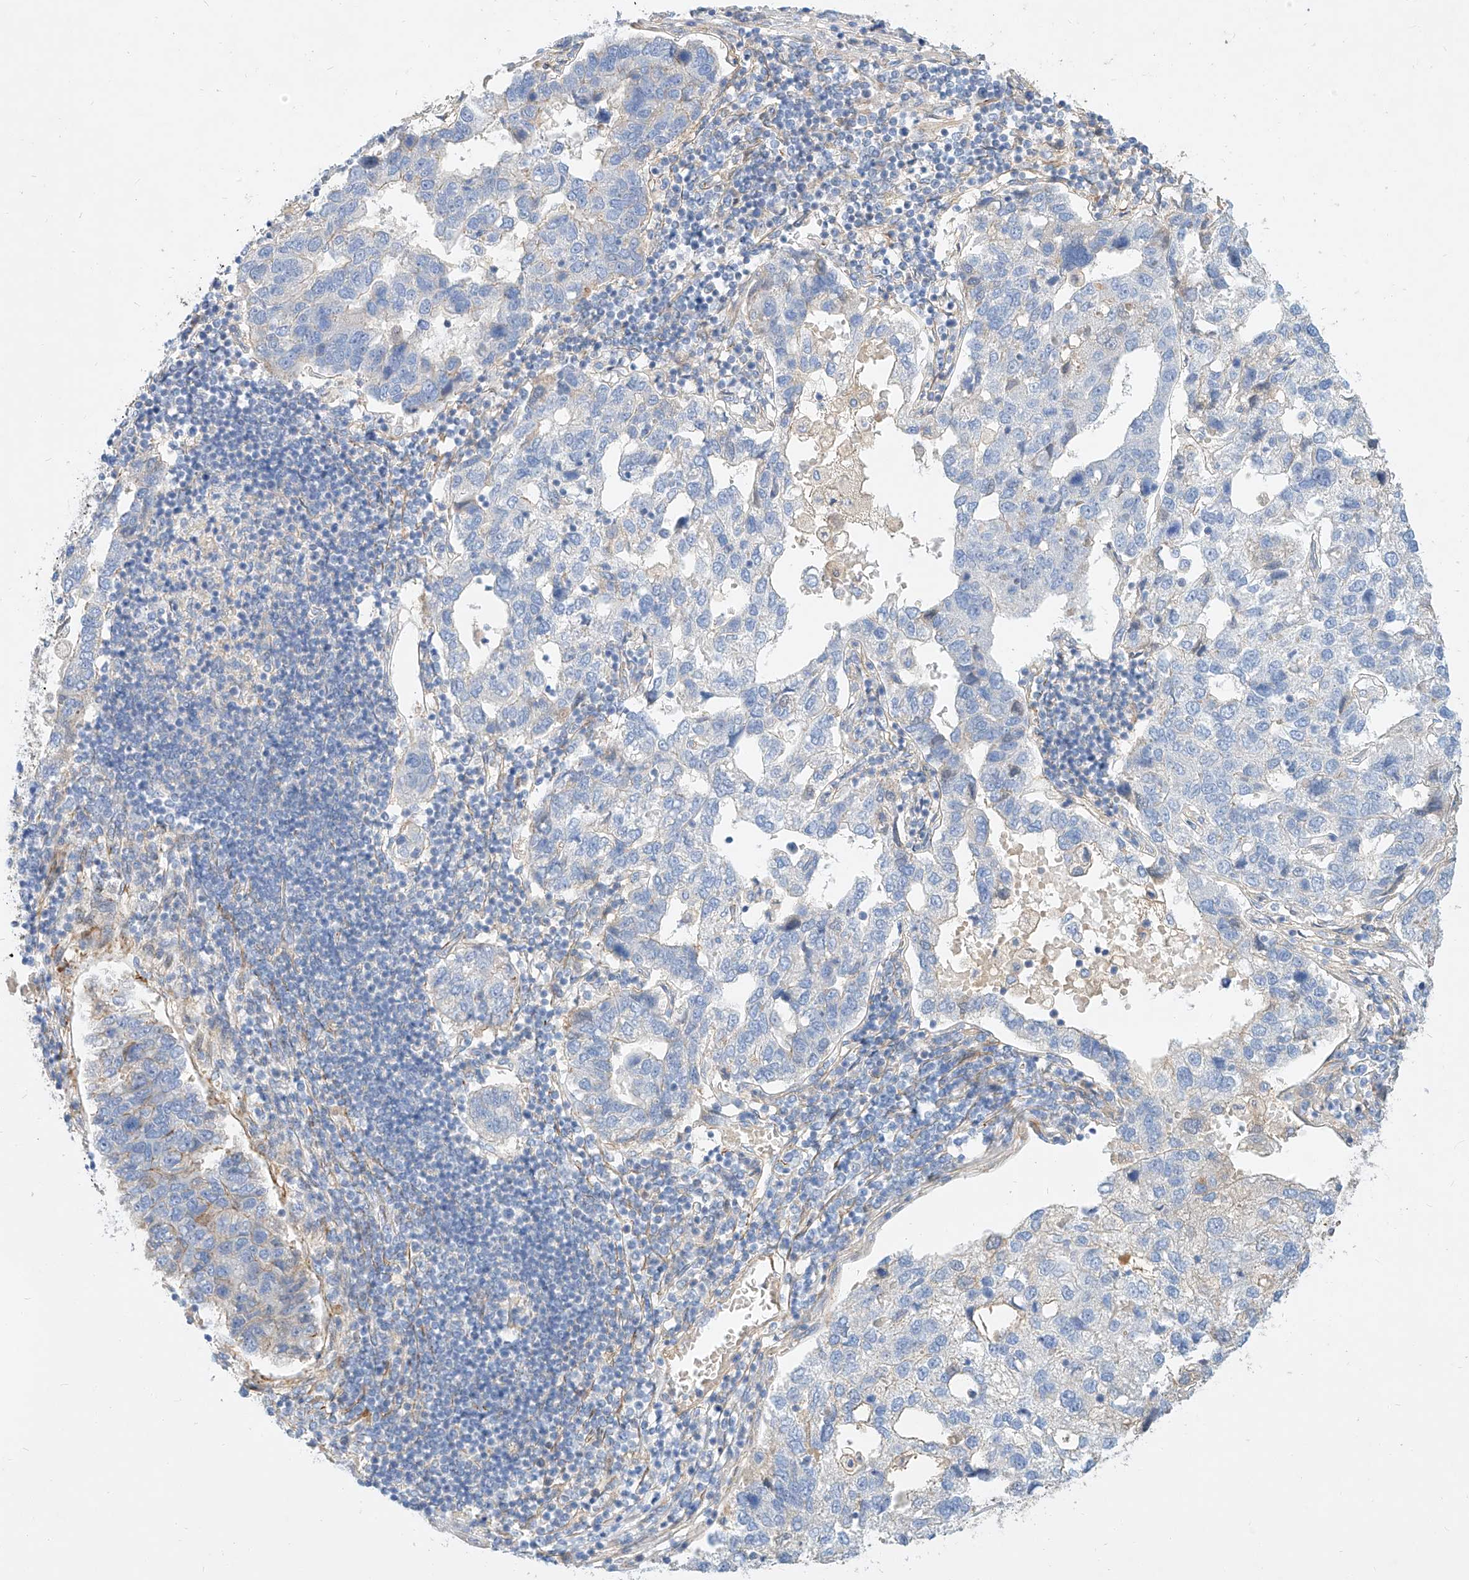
{"staining": {"intensity": "negative", "quantity": "none", "location": "none"}, "tissue": "pancreatic cancer", "cell_type": "Tumor cells", "image_type": "cancer", "snomed": [{"axis": "morphology", "description": "Adenocarcinoma, NOS"}, {"axis": "topography", "description": "Pancreas"}], "caption": "Human pancreatic cancer stained for a protein using immunohistochemistry displays no expression in tumor cells.", "gene": "KCNH5", "patient": {"sex": "female", "age": 61}}